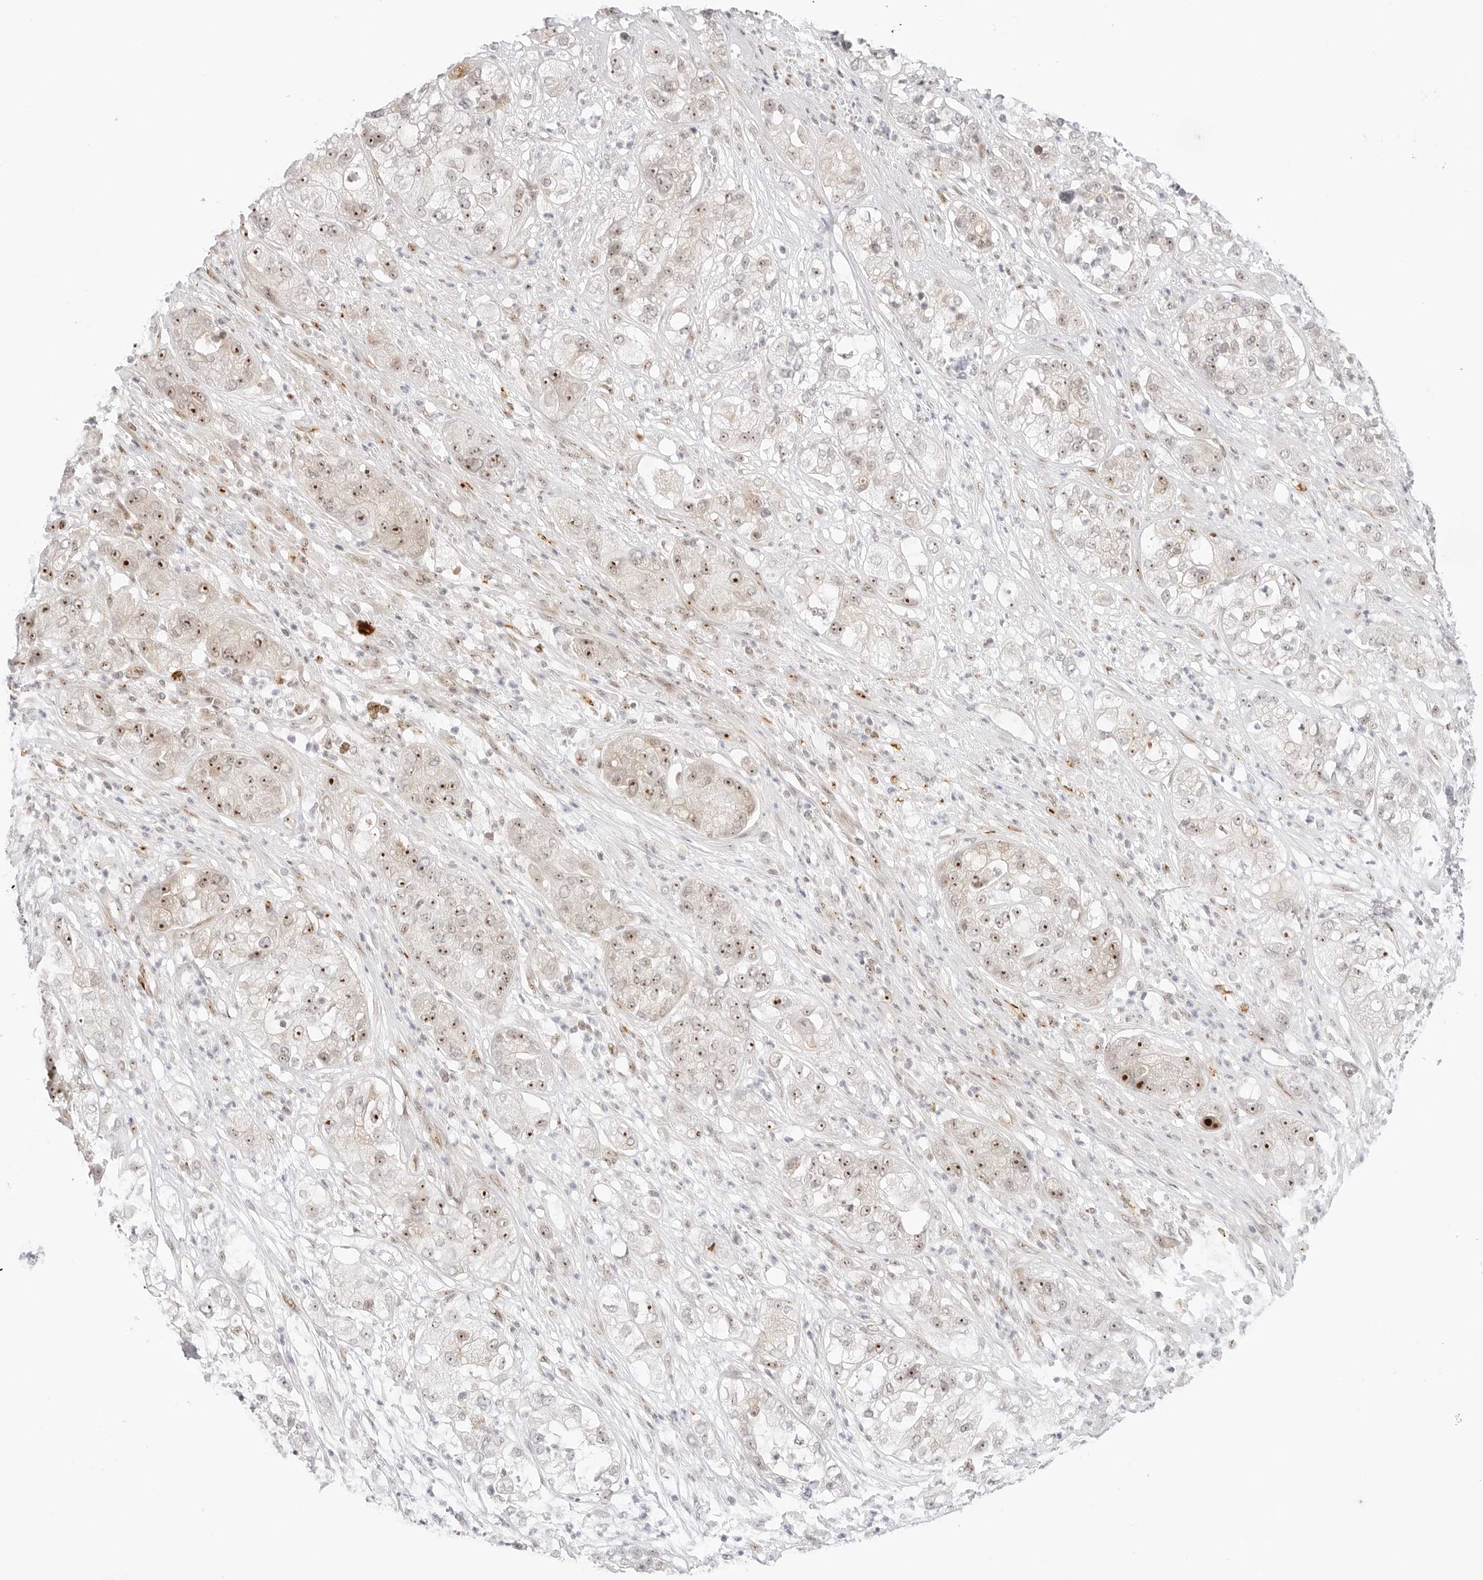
{"staining": {"intensity": "moderate", "quantity": ">75%", "location": "nuclear"}, "tissue": "pancreatic cancer", "cell_type": "Tumor cells", "image_type": "cancer", "snomed": [{"axis": "morphology", "description": "Adenocarcinoma, NOS"}, {"axis": "topography", "description": "Pancreas"}], "caption": "Immunohistochemical staining of pancreatic adenocarcinoma shows moderate nuclear protein expression in about >75% of tumor cells.", "gene": "HIPK3", "patient": {"sex": "female", "age": 78}}